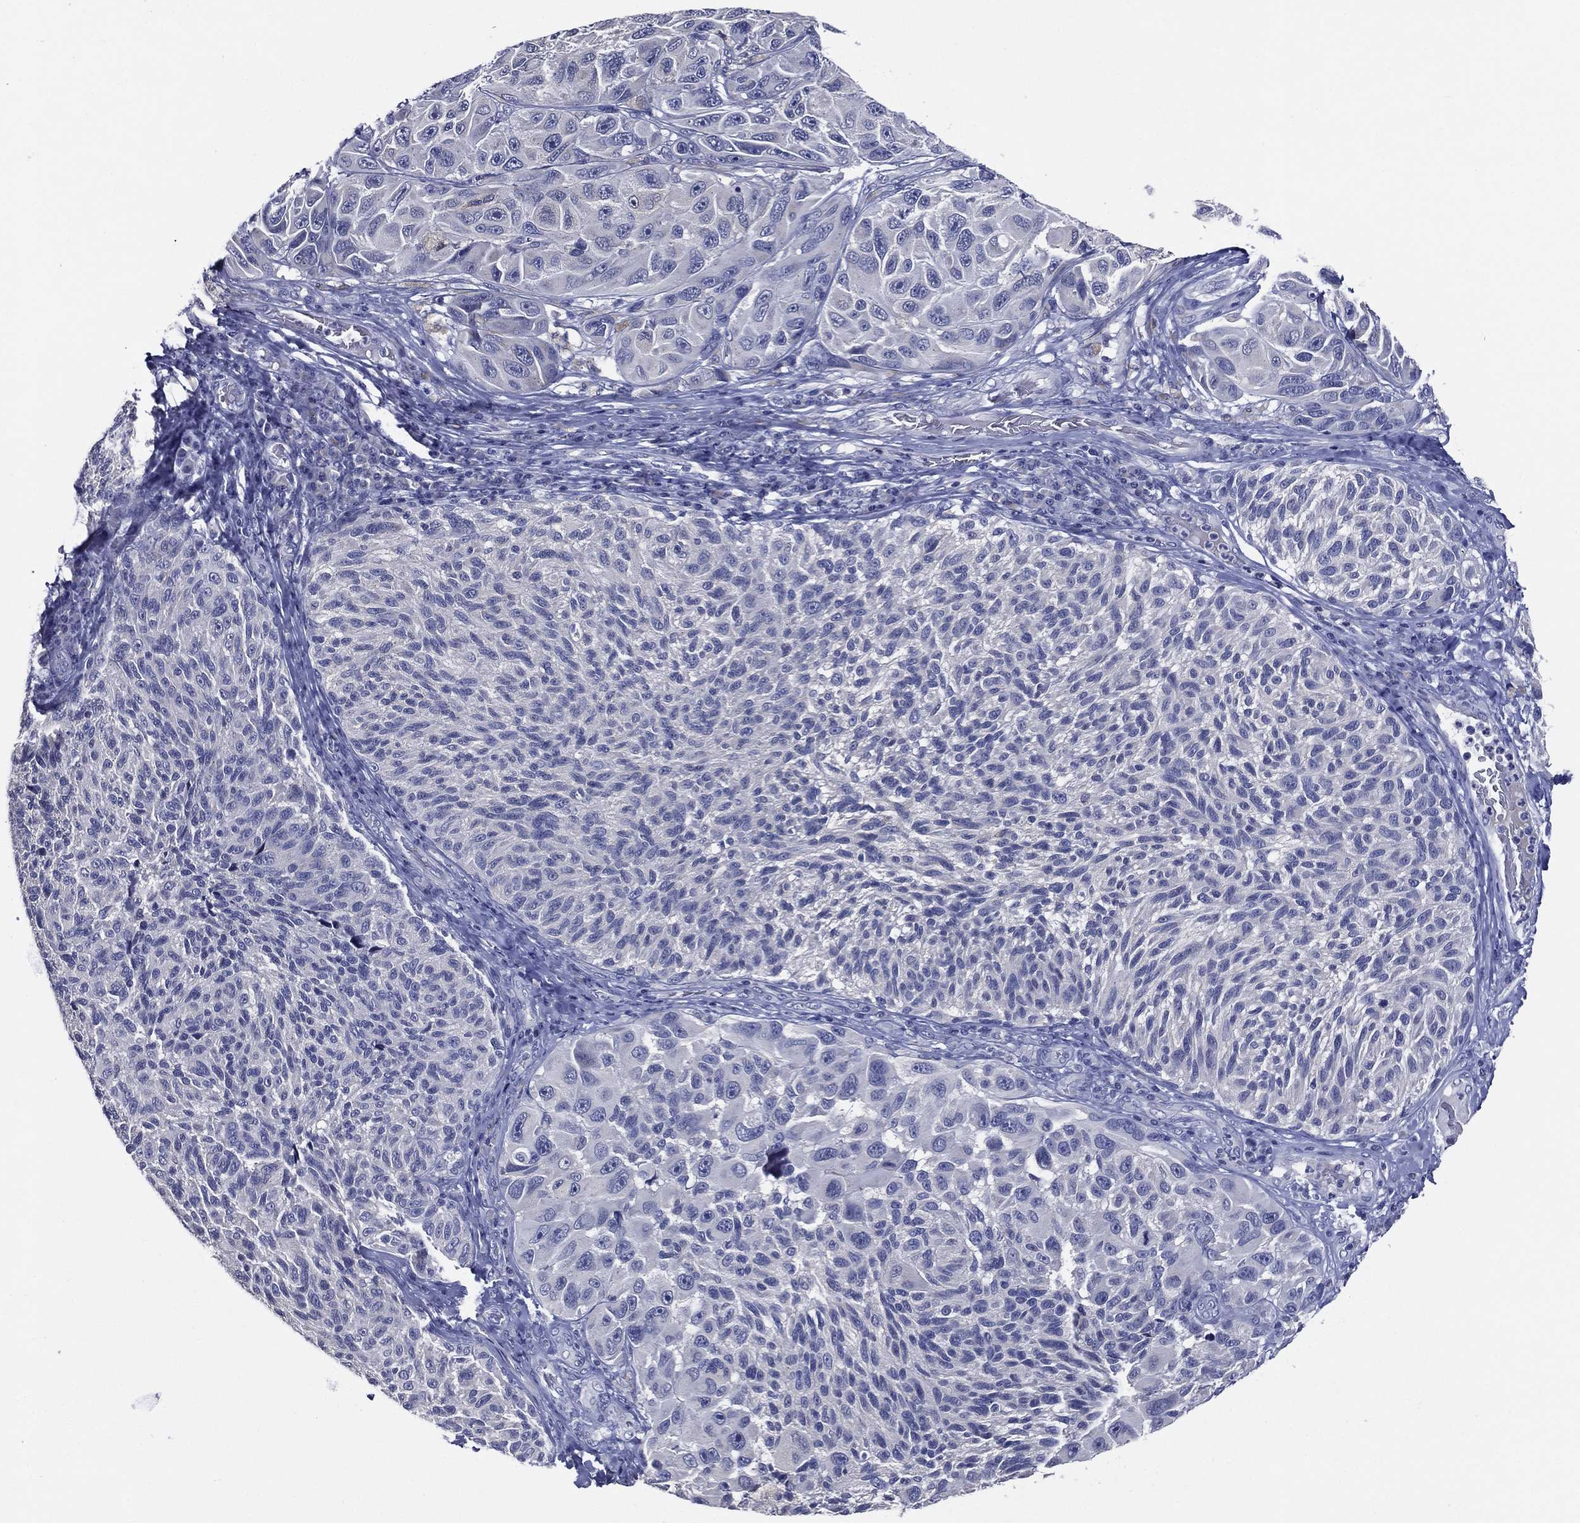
{"staining": {"intensity": "negative", "quantity": "none", "location": "none"}, "tissue": "melanoma", "cell_type": "Tumor cells", "image_type": "cancer", "snomed": [{"axis": "morphology", "description": "Malignant melanoma, NOS"}, {"axis": "topography", "description": "Skin"}], "caption": "This is an IHC photomicrograph of human malignant melanoma. There is no expression in tumor cells.", "gene": "SLC13A4", "patient": {"sex": "female", "age": 73}}